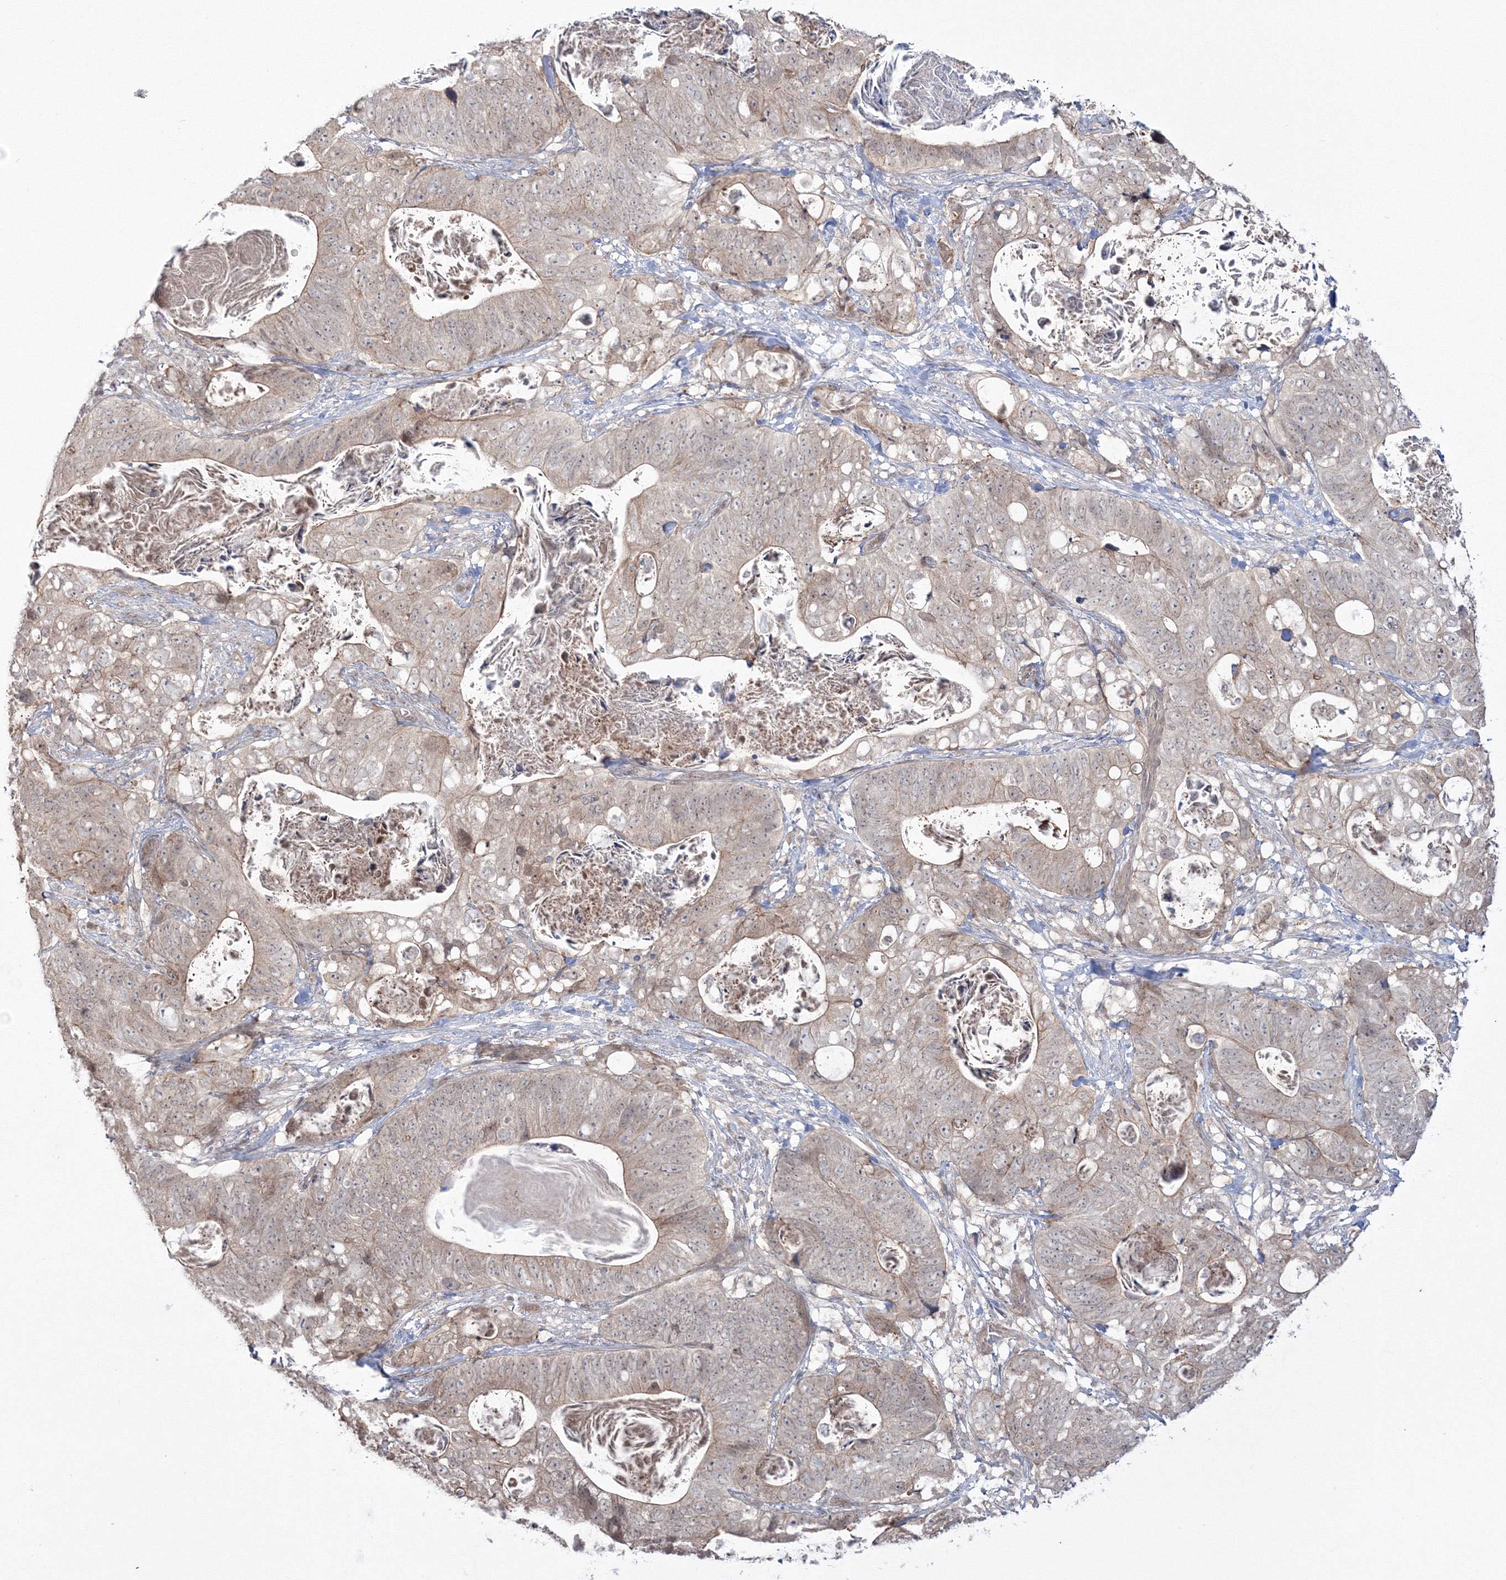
{"staining": {"intensity": "weak", "quantity": "25%-75%", "location": "cytoplasmic/membranous"}, "tissue": "stomach cancer", "cell_type": "Tumor cells", "image_type": "cancer", "snomed": [{"axis": "morphology", "description": "Normal tissue, NOS"}, {"axis": "morphology", "description": "Adenocarcinoma, NOS"}, {"axis": "topography", "description": "Stomach"}], "caption": "A high-resolution photomicrograph shows immunohistochemistry (IHC) staining of stomach adenocarcinoma, which displays weak cytoplasmic/membranous staining in approximately 25%-75% of tumor cells.", "gene": "ZFAND6", "patient": {"sex": "female", "age": 89}}